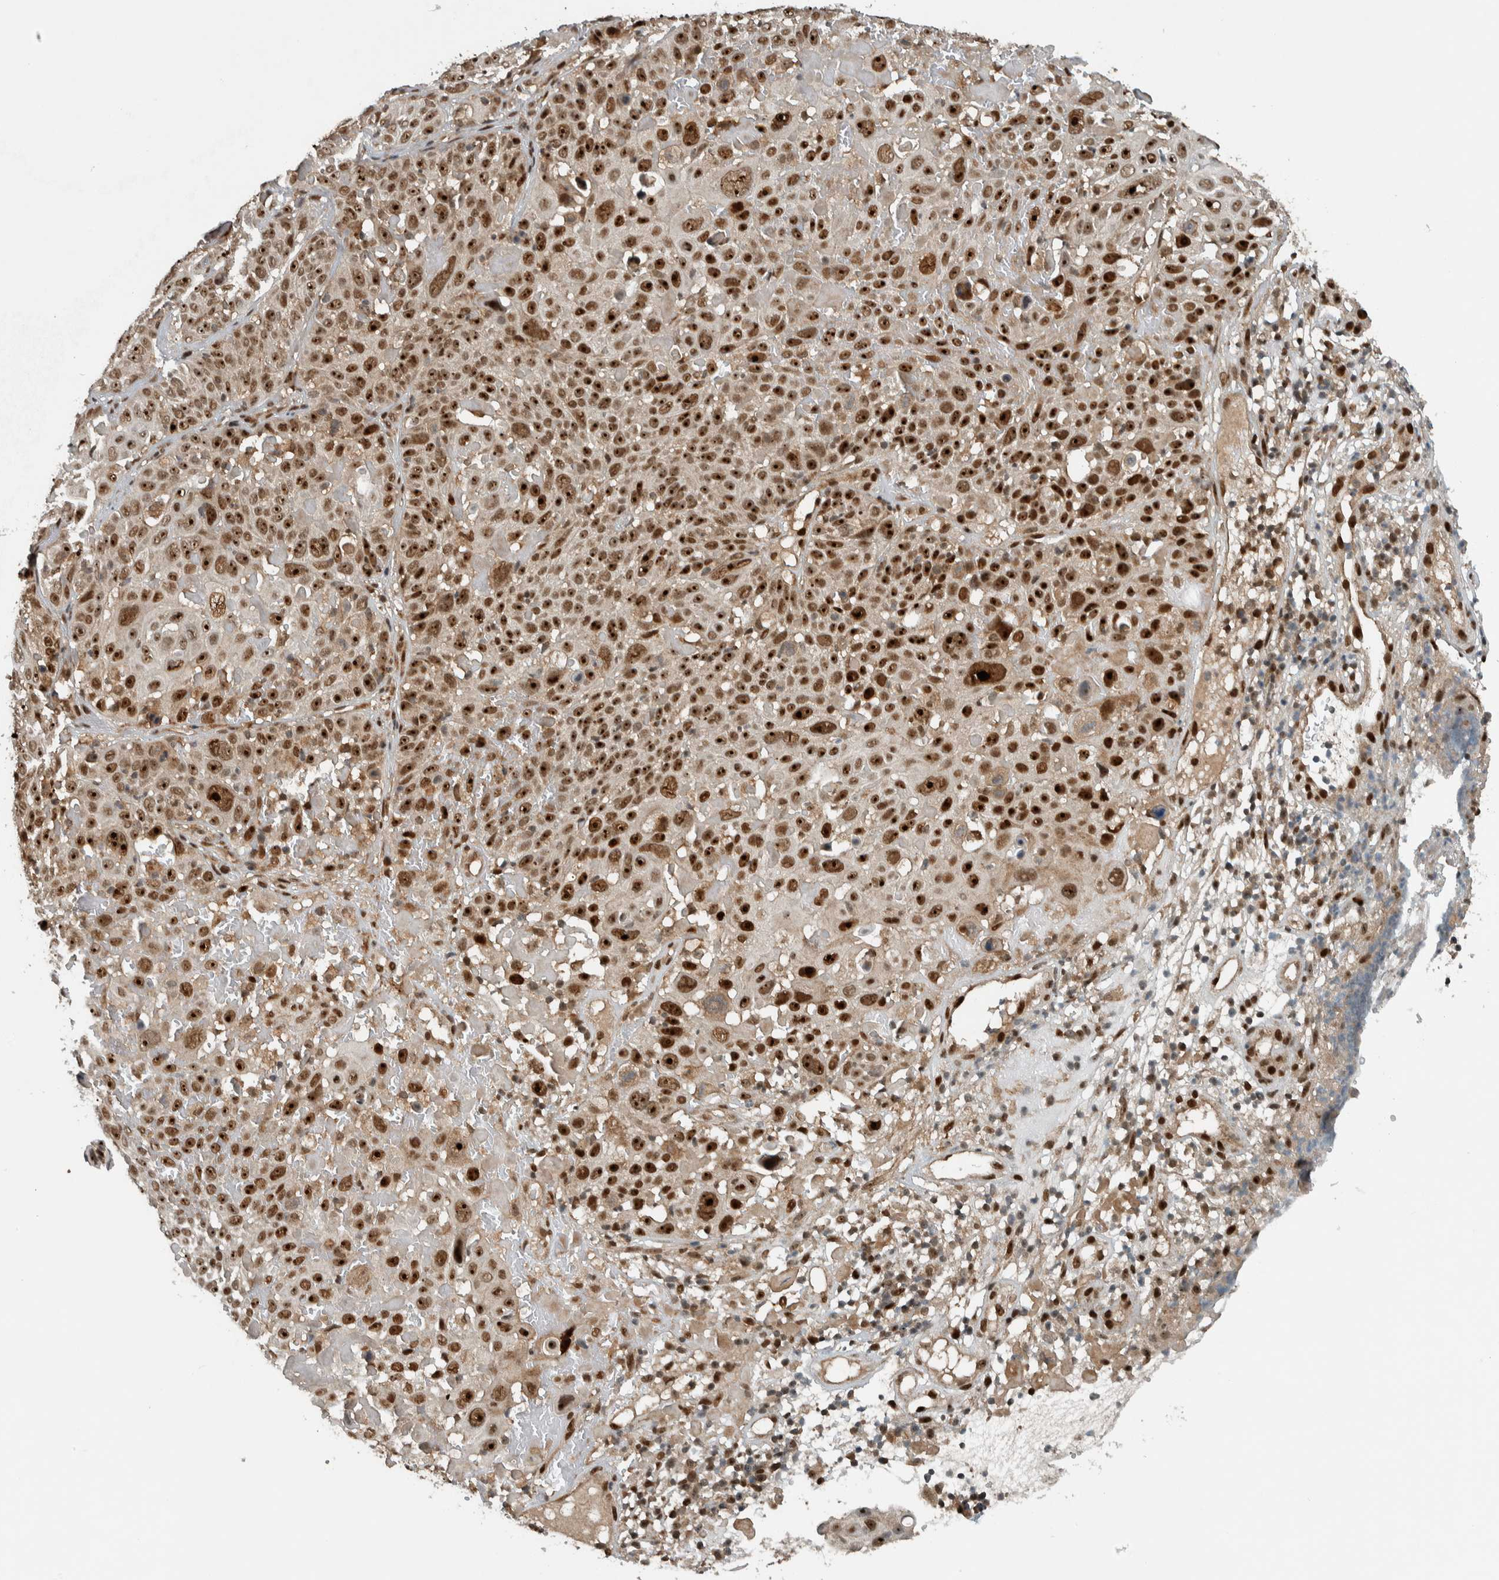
{"staining": {"intensity": "strong", "quantity": ">75%", "location": "cytoplasmic/membranous,nuclear"}, "tissue": "cervical cancer", "cell_type": "Tumor cells", "image_type": "cancer", "snomed": [{"axis": "morphology", "description": "Squamous cell carcinoma, NOS"}, {"axis": "topography", "description": "Cervix"}], "caption": "Immunohistochemistry (DAB (3,3'-diaminobenzidine)) staining of squamous cell carcinoma (cervical) demonstrates strong cytoplasmic/membranous and nuclear protein positivity in approximately >75% of tumor cells.", "gene": "XPO5", "patient": {"sex": "female", "age": 74}}